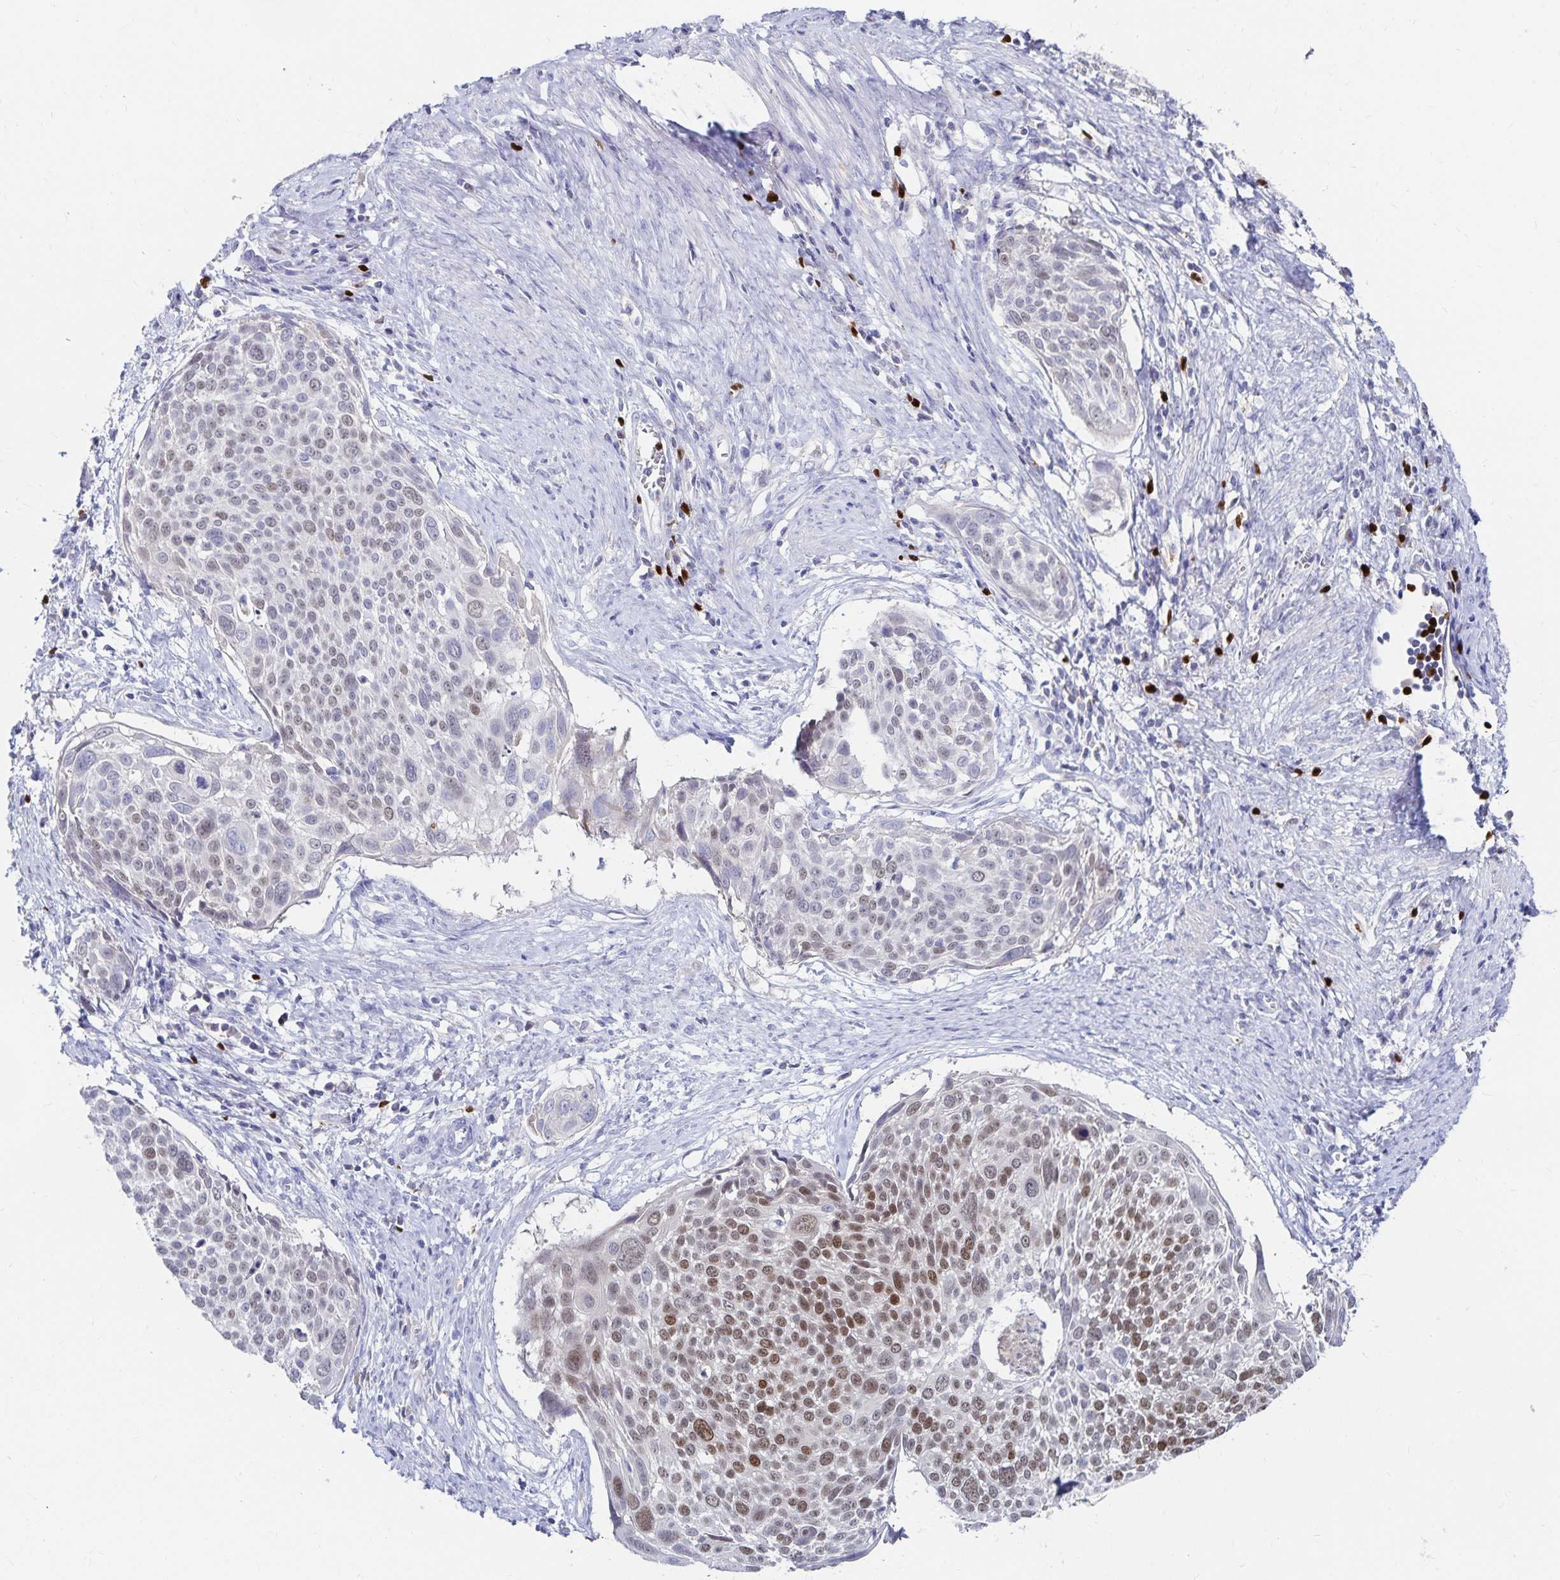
{"staining": {"intensity": "moderate", "quantity": "25%-75%", "location": "nuclear"}, "tissue": "cervical cancer", "cell_type": "Tumor cells", "image_type": "cancer", "snomed": [{"axis": "morphology", "description": "Squamous cell carcinoma, NOS"}, {"axis": "topography", "description": "Cervix"}], "caption": "Protein expression analysis of cervical cancer (squamous cell carcinoma) shows moderate nuclear expression in about 25%-75% of tumor cells.", "gene": "PAX5", "patient": {"sex": "female", "age": 39}}